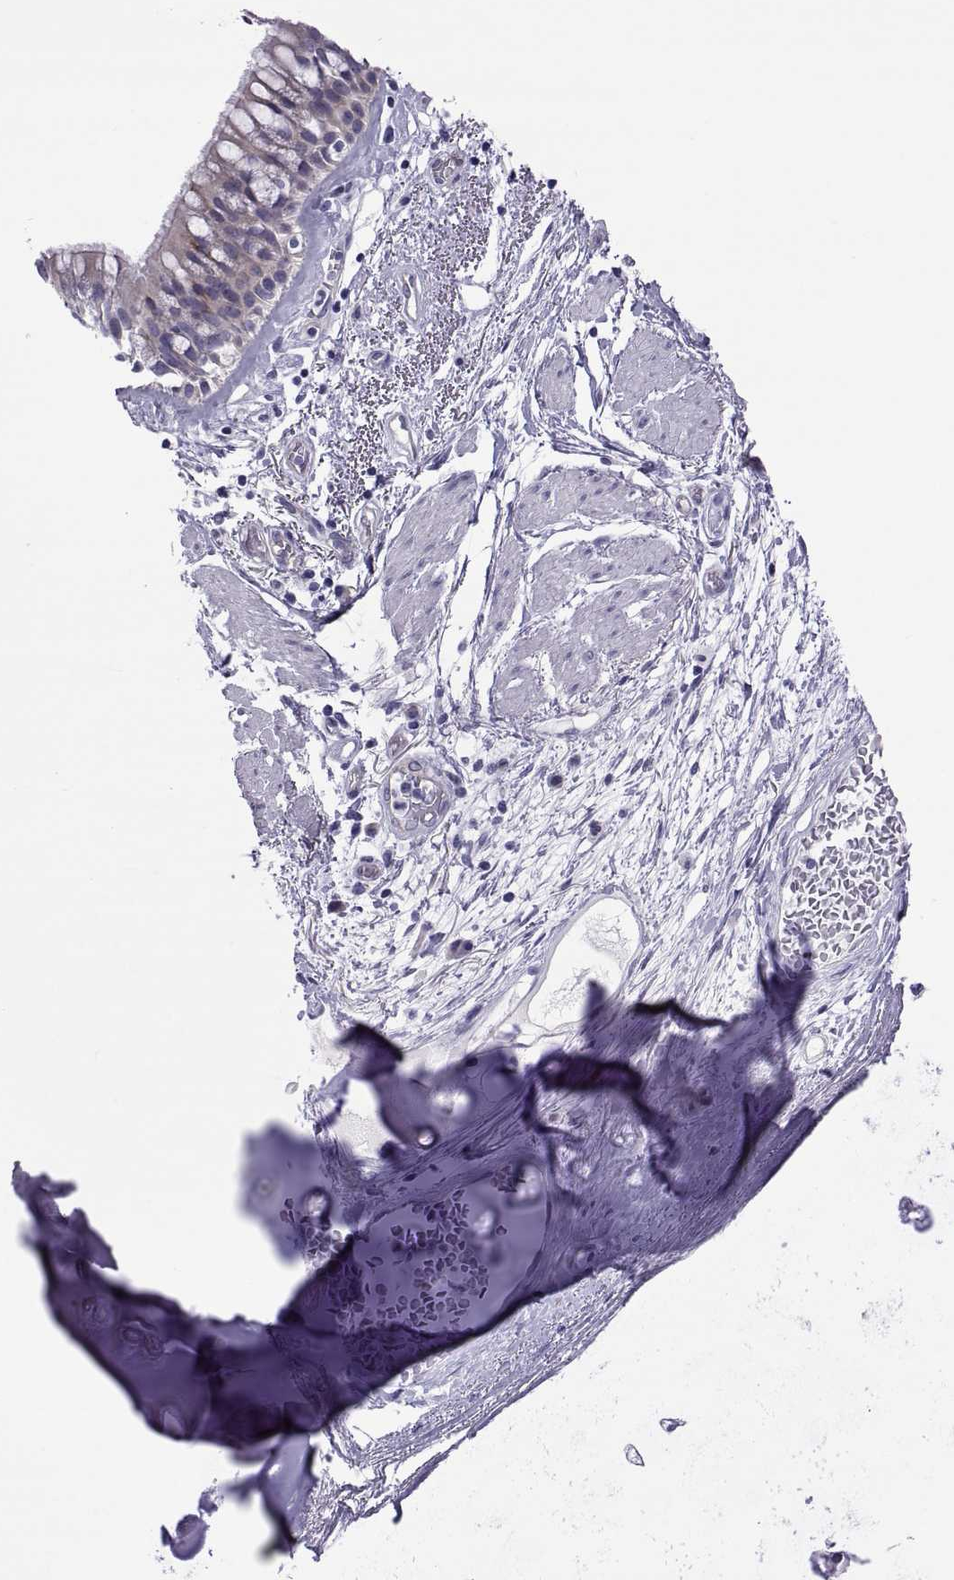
{"staining": {"intensity": "negative", "quantity": "none", "location": "none"}, "tissue": "bronchus", "cell_type": "Respiratory epithelial cells", "image_type": "normal", "snomed": [{"axis": "morphology", "description": "Normal tissue, NOS"}, {"axis": "topography", "description": "Bronchus"}, {"axis": "topography", "description": "Lung"}], "caption": "The image reveals no significant staining in respiratory epithelial cells of bronchus. (DAB (3,3'-diaminobenzidine) IHC, high magnification).", "gene": "COL22A1", "patient": {"sex": "female", "age": 57}}